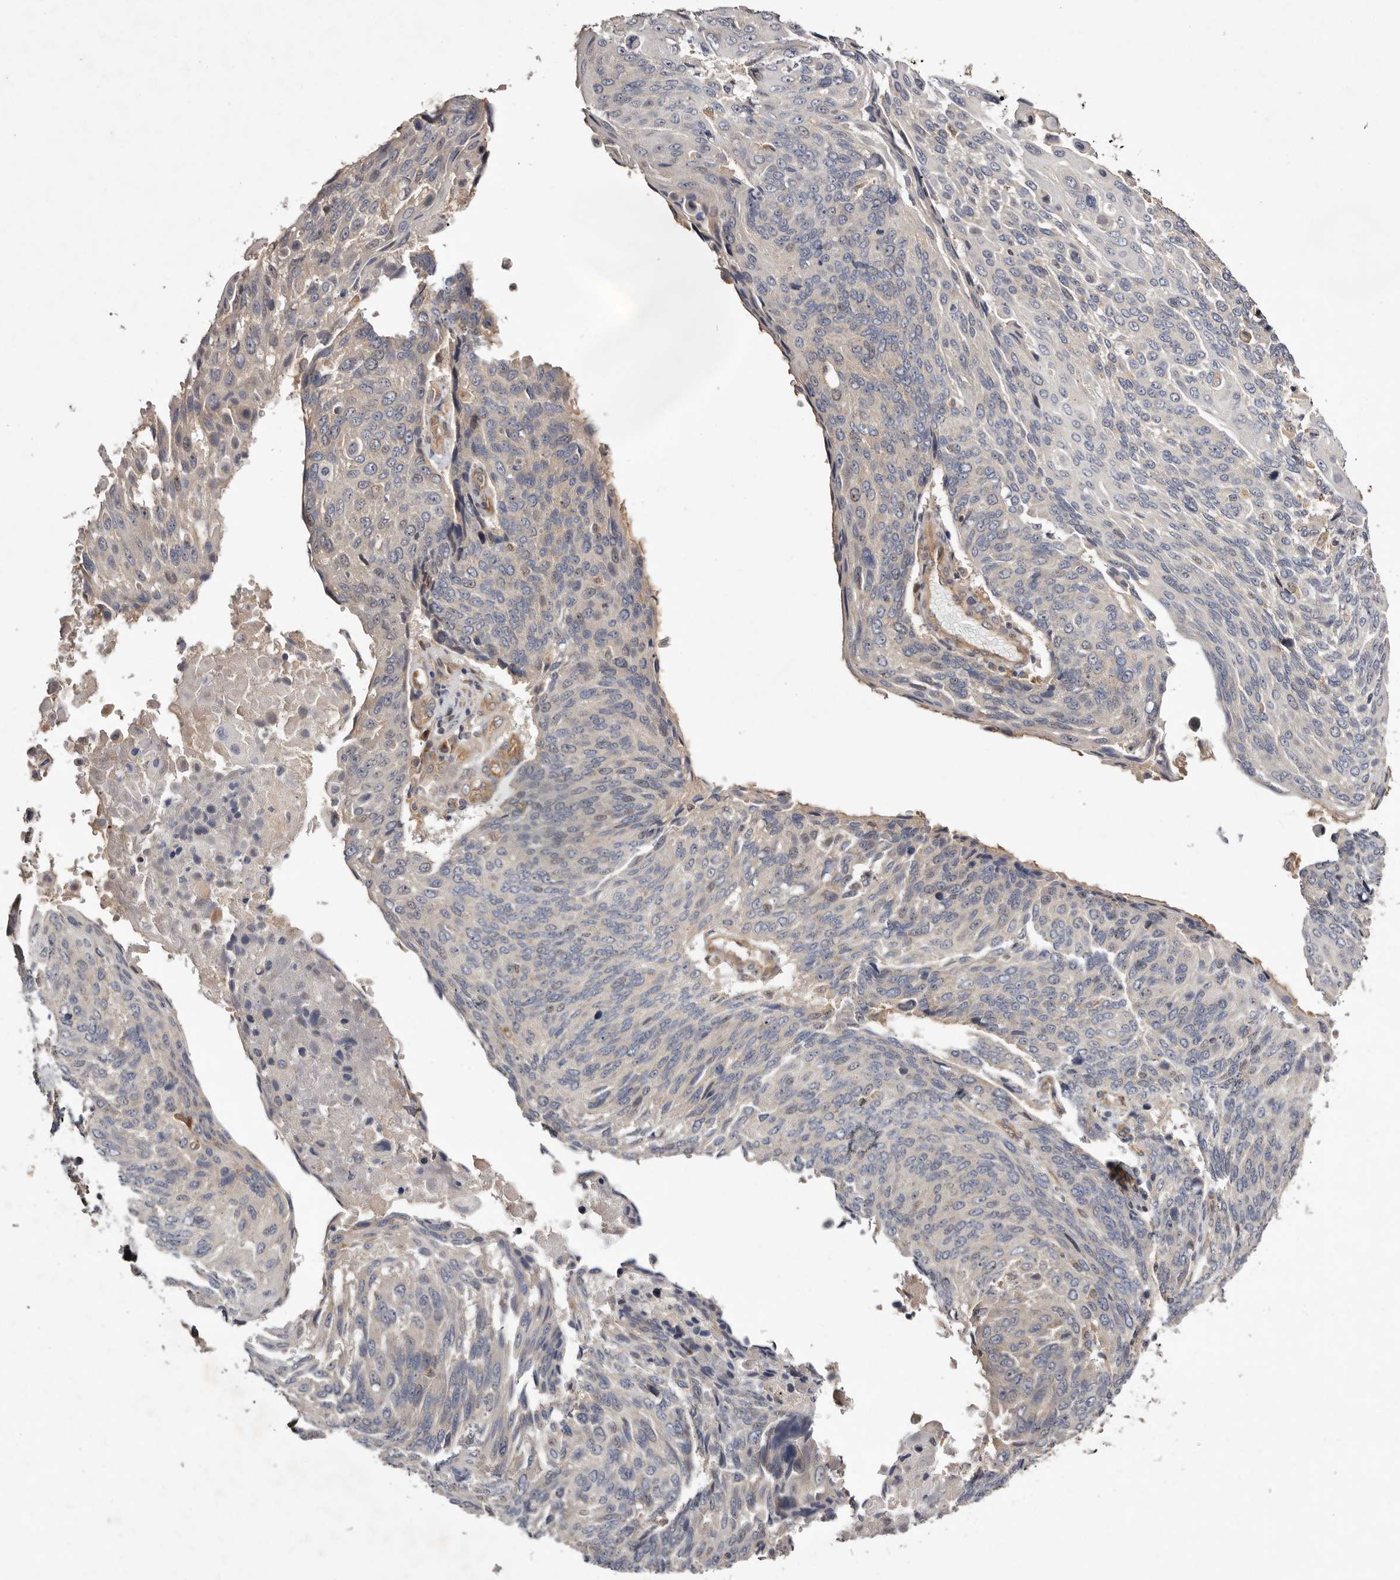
{"staining": {"intensity": "negative", "quantity": "none", "location": "none"}, "tissue": "lung cancer", "cell_type": "Tumor cells", "image_type": "cancer", "snomed": [{"axis": "morphology", "description": "Squamous cell carcinoma, NOS"}, {"axis": "topography", "description": "Lung"}], "caption": "Lung cancer stained for a protein using IHC demonstrates no staining tumor cells.", "gene": "MACF1", "patient": {"sex": "male", "age": 66}}